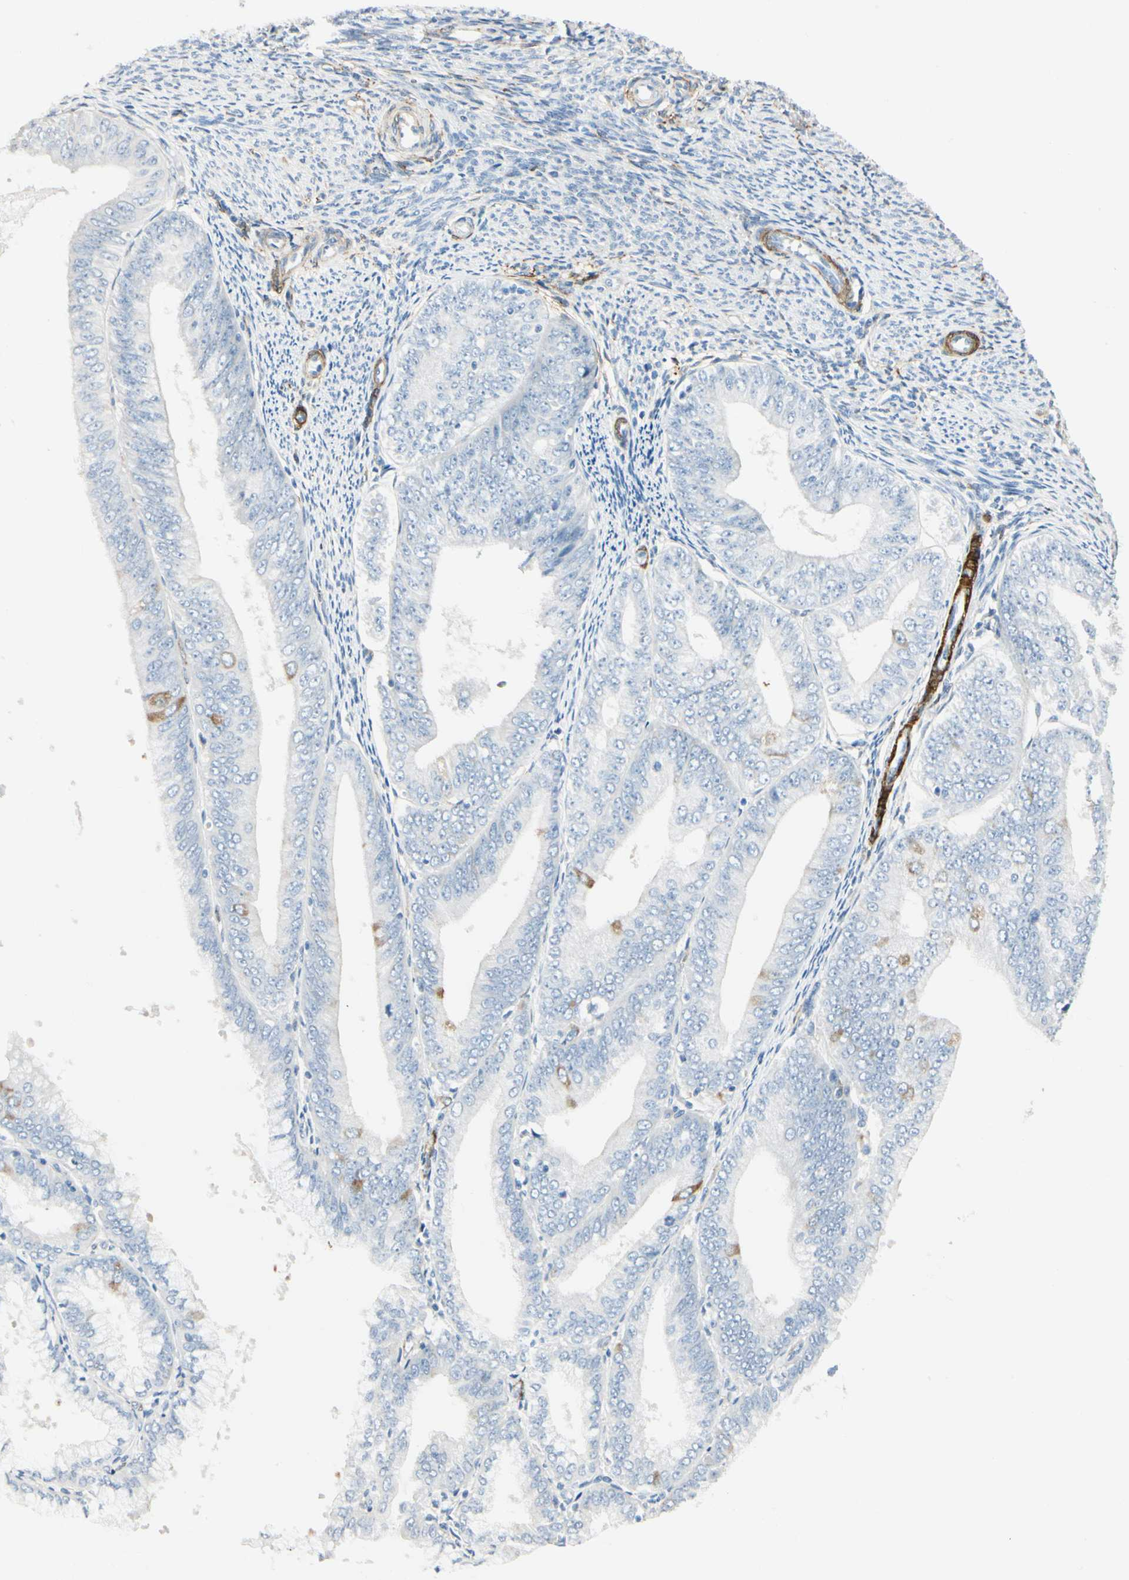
{"staining": {"intensity": "negative", "quantity": "none", "location": "none"}, "tissue": "endometrial cancer", "cell_type": "Tumor cells", "image_type": "cancer", "snomed": [{"axis": "morphology", "description": "Adenocarcinoma, NOS"}, {"axis": "topography", "description": "Endometrium"}], "caption": "Immunohistochemistry image of neoplastic tissue: human adenocarcinoma (endometrial) stained with DAB (3,3'-diaminobenzidine) reveals no significant protein positivity in tumor cells.", "gene": "AMPH", "patient": {"sex": "female", "age": 63}}